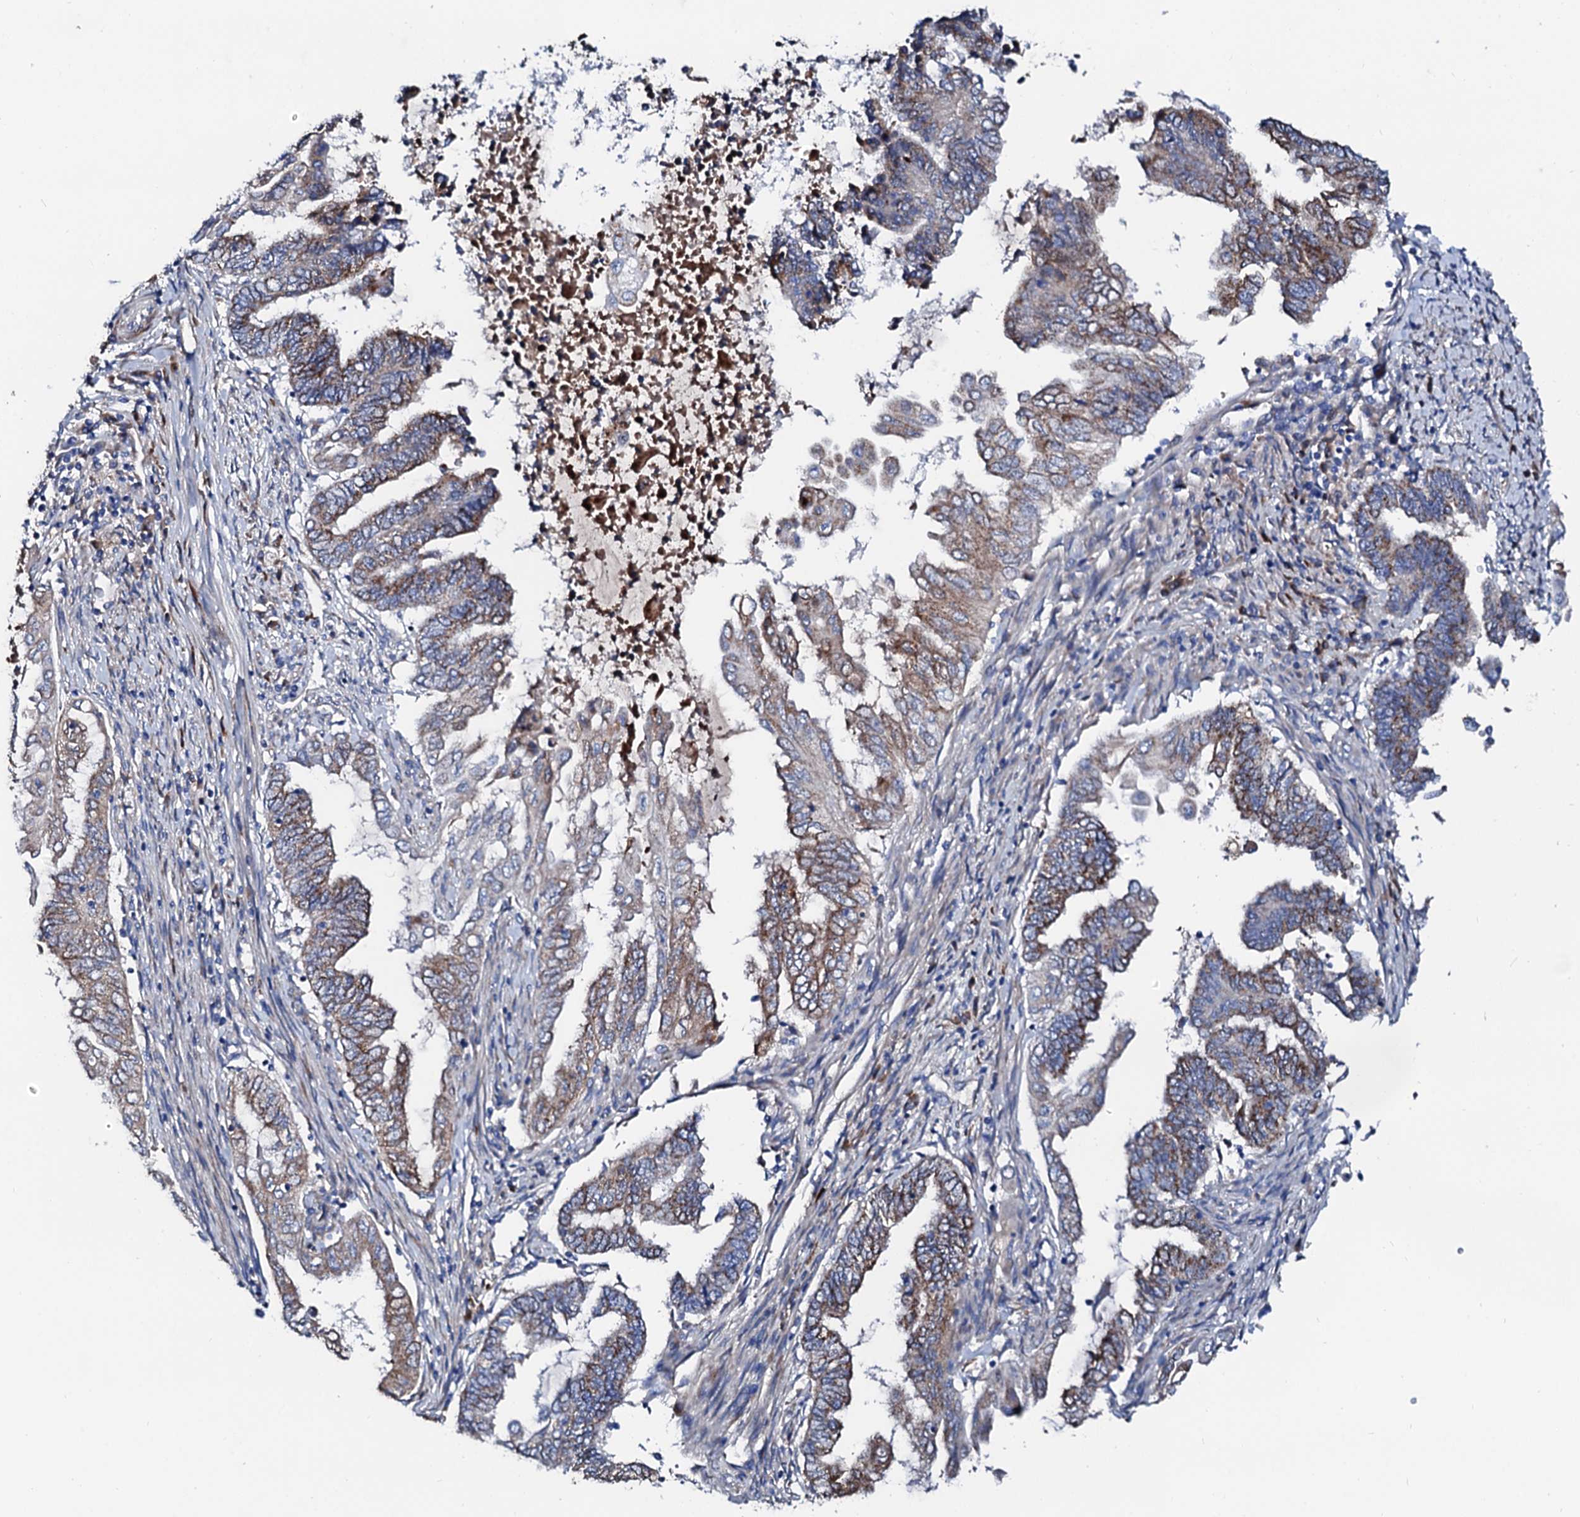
{"staining": {"intensity": "moderate", "quantity": "25%-75%", "location": "cytoplasmic/membranous"}, "tissue": "endometrial cancer", "cell_type": "Tumor cells", "image_type": "cancer", "snomed": [{"axis": "morphology", "description": "Adenocarcinoma, NOS"}, {"axis": "topography", "description": "Uterus"}, {"axis": "topography", "description": "Endometrium"}], "caption": "Tumor cells reveal medium levels of moderate cytoplasmic/membranous staining in approximately 25%-75% of cells in endometrial cancer.", "gene": "SLC10A7", "patient": {"sex": "female", "age": 70}}